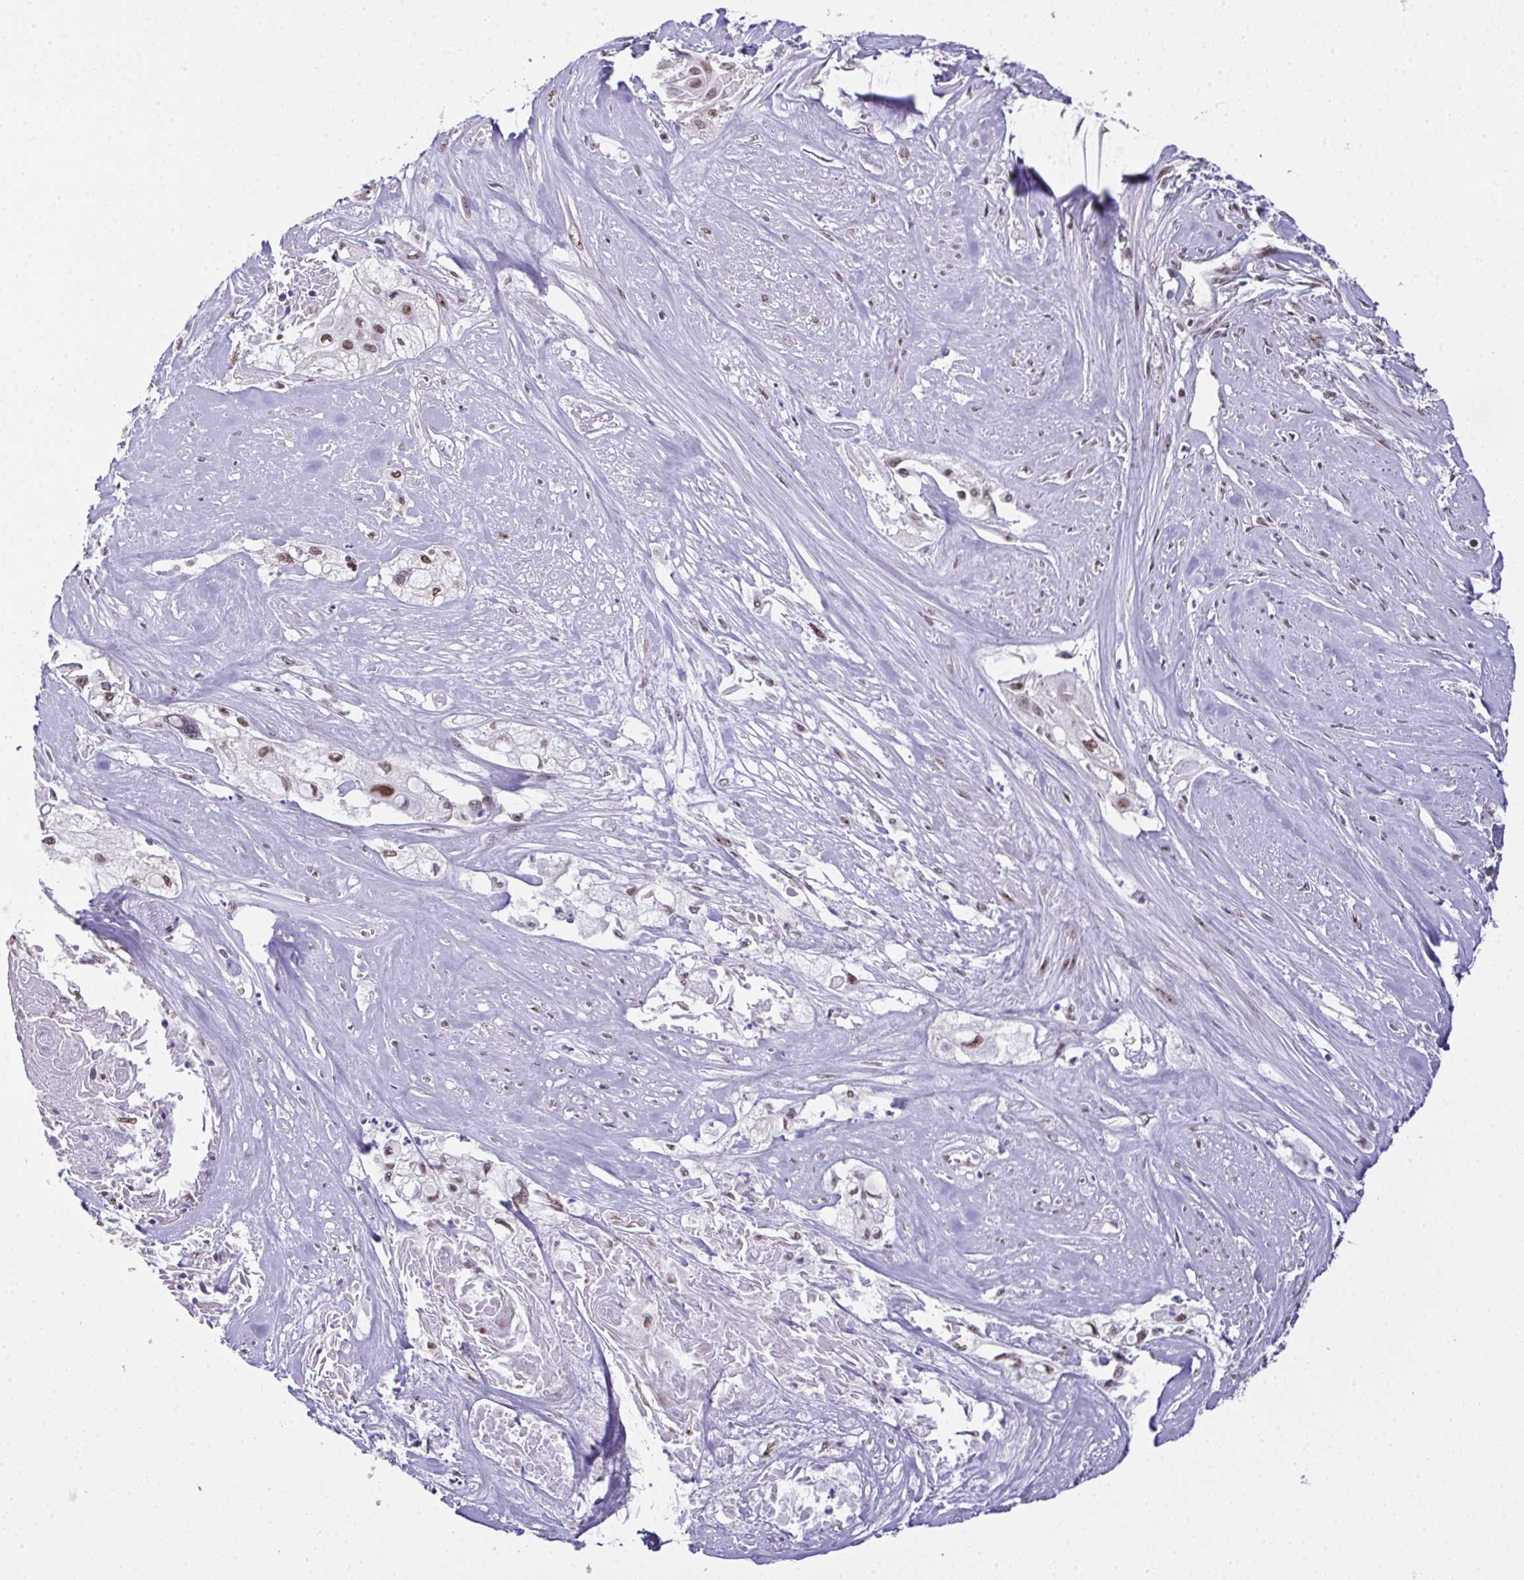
{"staining": {"intensity": "moderate", "quantity": ">75%", "location": "nuclear"}, "tissue": "cervical cancer", "cell_type": "Tumor cells", "image_type": "cancer", "snomed": [{"axis": "morphology", "description": "Squamous cell carcinoma, NOS"}, {"axis": "topography", "description": "Cervix"}], "caption": "Brown immunohistochemical staining in human cervical squamous cell carcinoma reveals moderate nuclear staining in about >75% of tumor cells. (IHC, brightfield microscopy, high magnification).", "gene": "ZNF800", "patient": {"sex": "female", "age": 49}}